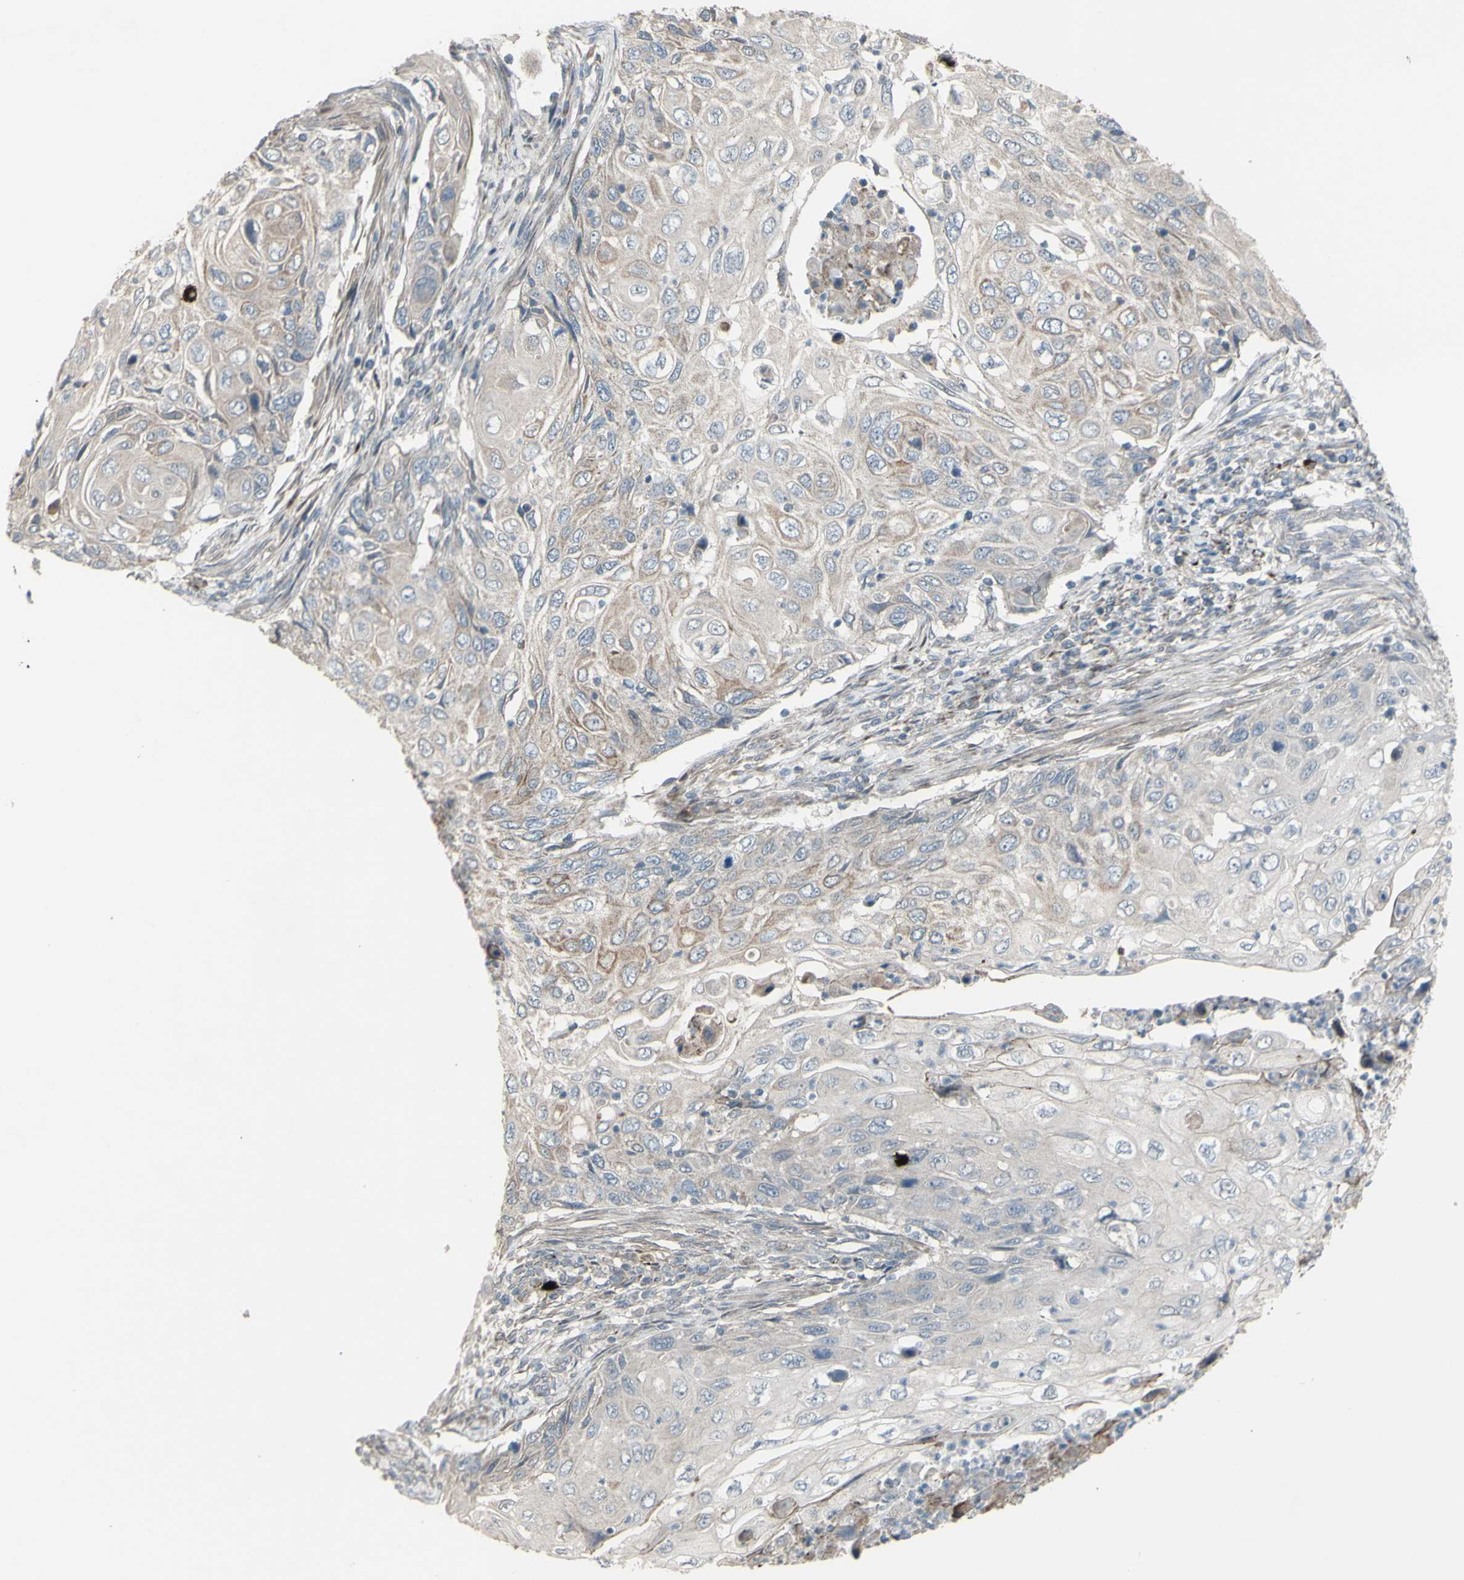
{"staining": {"intensity": "weak", "quantity": ">75%", "location": "cytoplasmic/membranous"}, "tissue": "cervical cancer", "cell_type": "Tumor cells", "image_type": "cancer", "snomed": [{"axis": "morphology", "description": "Squamous cell carcinoma, NOS"}, {"axis": "topography", "description": "Cervix"}], "caption": "High-power microscopy captured an IHC micrograph of cervical squamous cell carcinoma, revealing weak cytoplasmic/membranous expression in about >75% of tumor cells.", "gene": "GRAMD1B", "patient": {"sex": "female", "age": 70}}